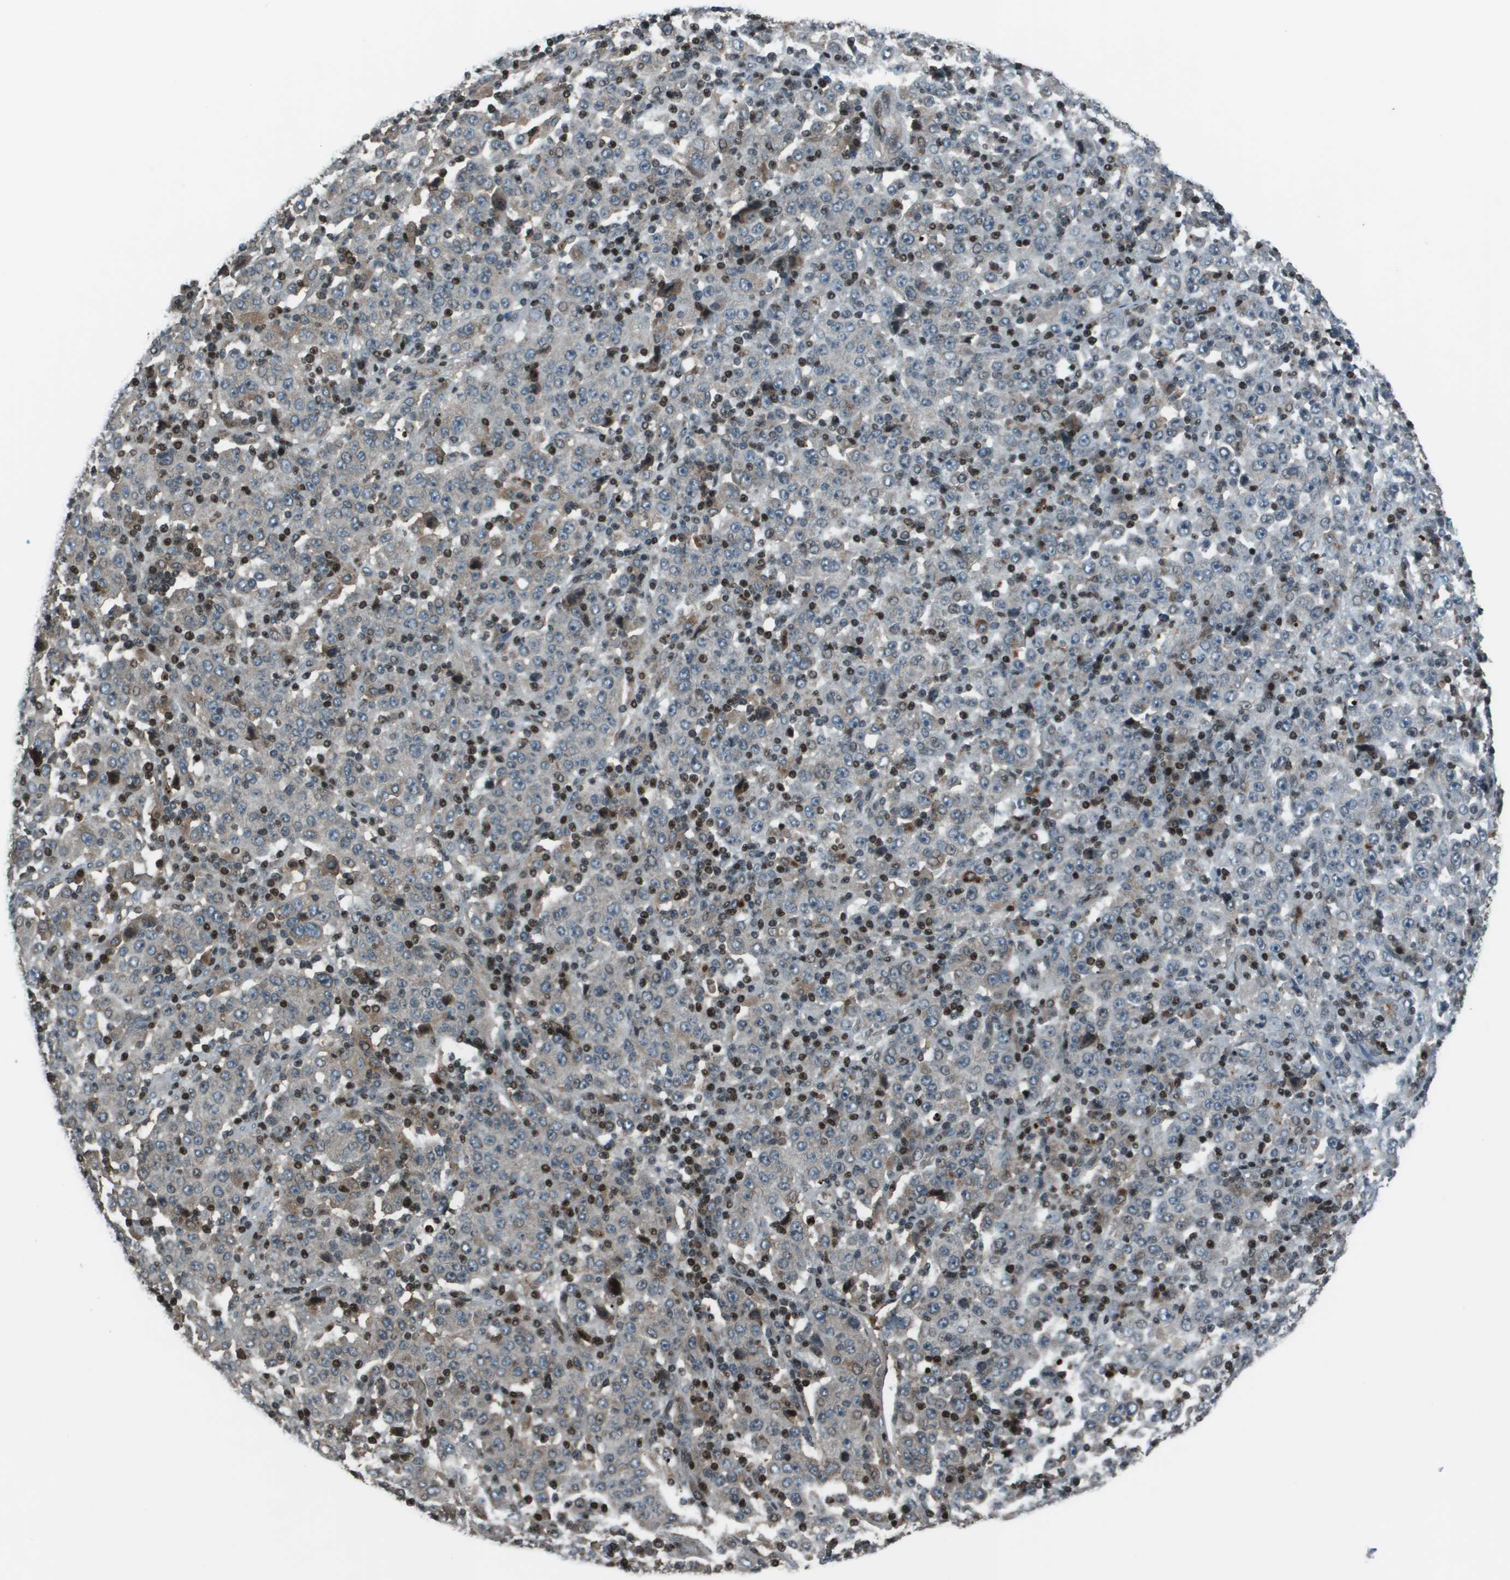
{"staining": {"intensity": "weak", "quantity": "<25%", "location": "cytoplasmic/membranous"}, "tissue": "stomach cancer", "cell_type": "Tumor cells", "image_type": "cancer", "snomed": [{"axis": "morphology", "description": "Normal tissue, NOS"}, {"axis": "morphology", "description": "Adenocarcinoma, NOS"}, {"axis": "topography", "description": "Stomach, upper"}, {"axis": "topography", "description": "Stomach"}], "caption": "This is a image of immunohistochemistry (IHC) staining of stomach cancer (adenocarcinoma), which shows no positivity in tumor cells.", "gene": "CXCL12", "patient": {"sex": "male", "age": 59}}